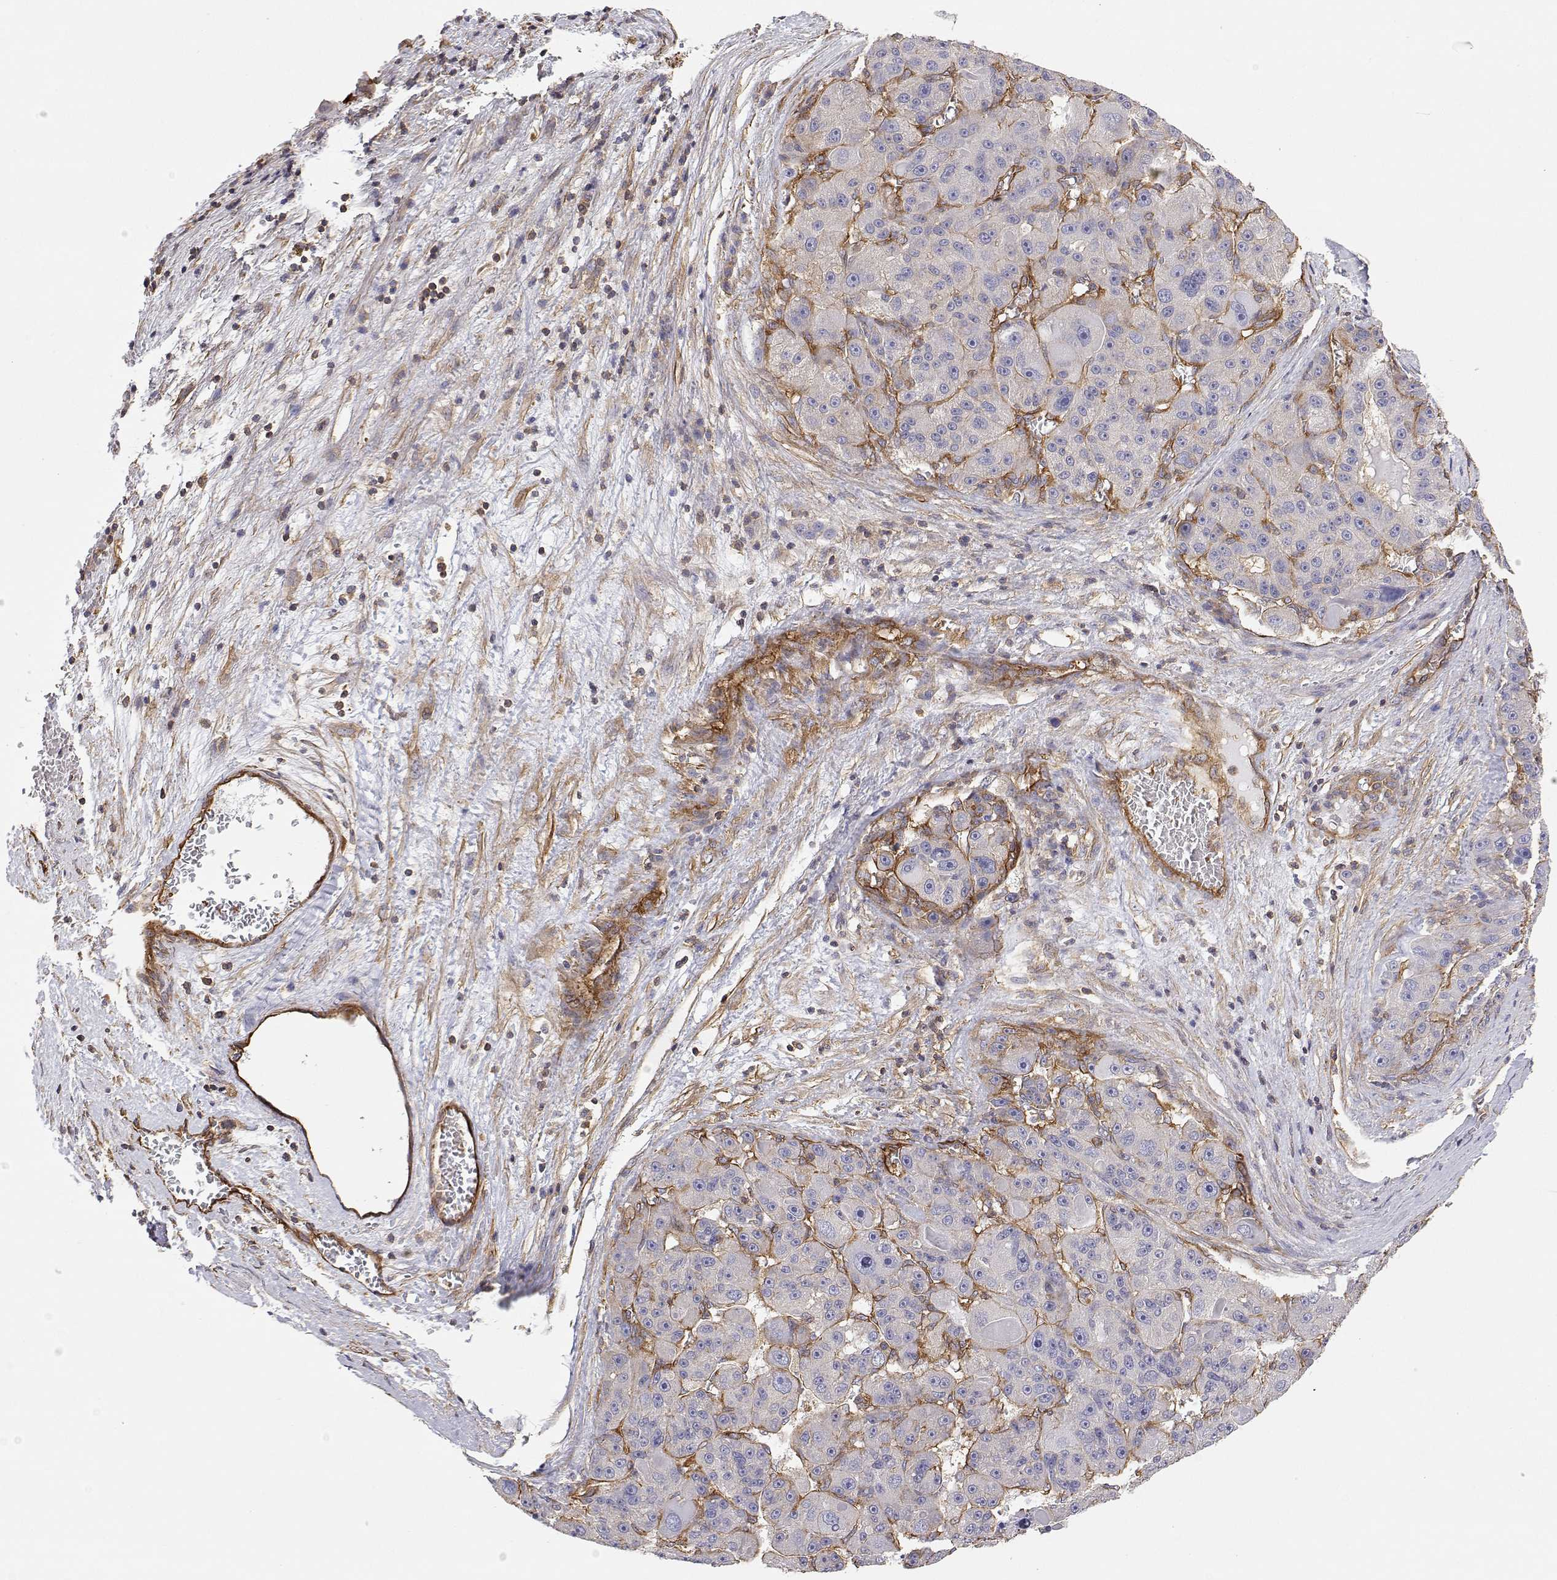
{"staining": {"intensity": "moderate", "quantity": "<25%", "location": "cytoplasmic/membranous"}, "tissue": "liver cancer", "cell_type": "Tumor cells", "image_type": "cancer", "snomed": [{"axis": "morphology", "description": "Carcinoma, Hepatocellular, NOS"}, {"axis": "topography", "description": "Liver"}], "caption": "Liver hepatocellular carcinoma was stained to show a protein in brown. There is low levels of moderate cytoplasmic/membranous expression in approximately <25% of tumor cells. The staining was performed using DAB to visualize the protein expression in brown, while the nuclei were stained in blue with hematoxylin (Magnification: 20x).", "gene": "MYH9", "patient": {"sex": "male", "age": 76}}